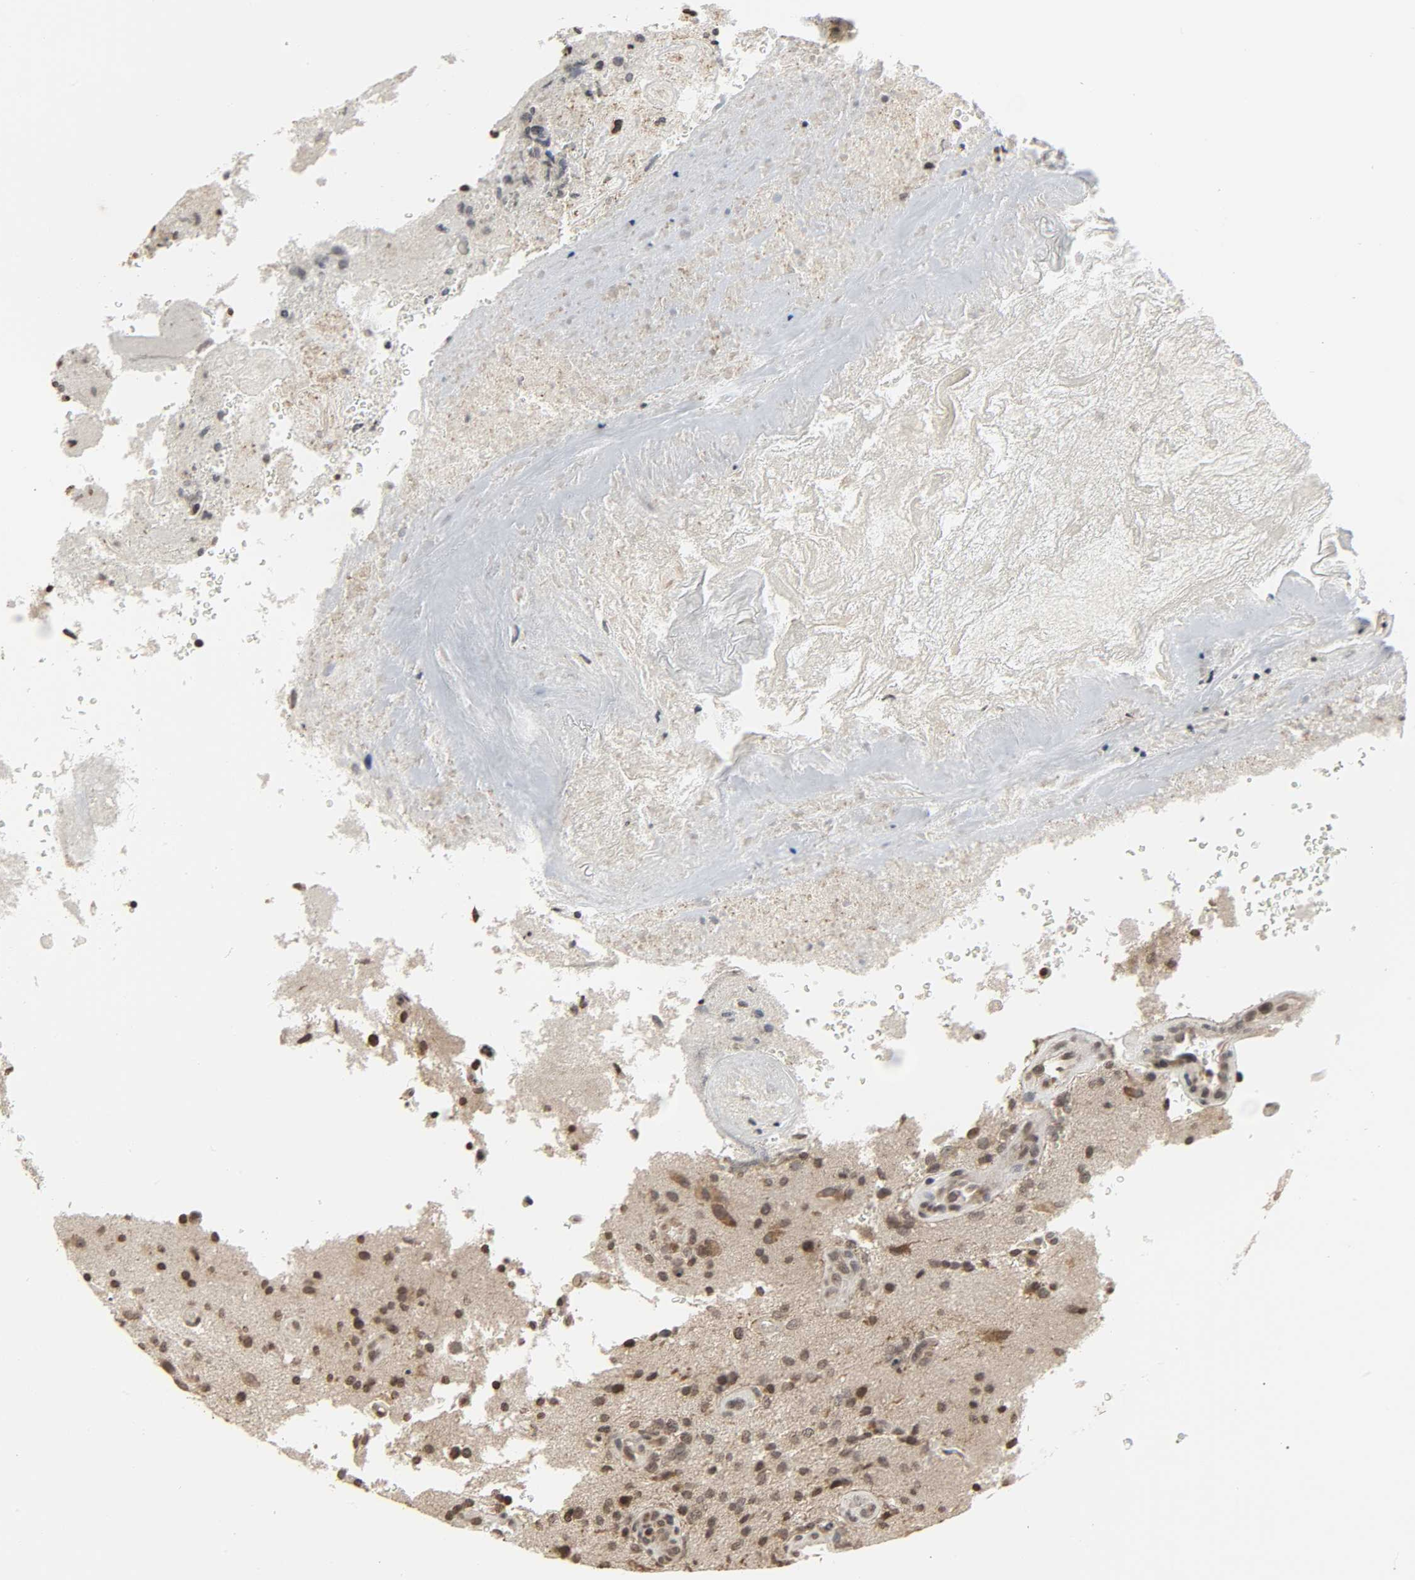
{"staining": {"intensity": "moderate", "quantity": "25%-75%", "location": "nuclear"}, "tissue": "glioma", "cell_type": "Tumor cells", "image_type": "cancer", "snomed": [{"axis": "morphology", "description": "Normal tissue, NOS"}, {"axis": "morphology", "description": "Glioma, malignant, High grade"}, {"axis": "topography", "description": "Cerebral cortex"}], "caption": "IHC (DAB (3,3'-diaminobenzidine)) staining of malignant glioma (high-grade) shows moderate nuclear protein staining in approximately 25%-75% of tumor cells.", "gene": "XRCC1", "patient": {"sex": "male", "age": 75}}